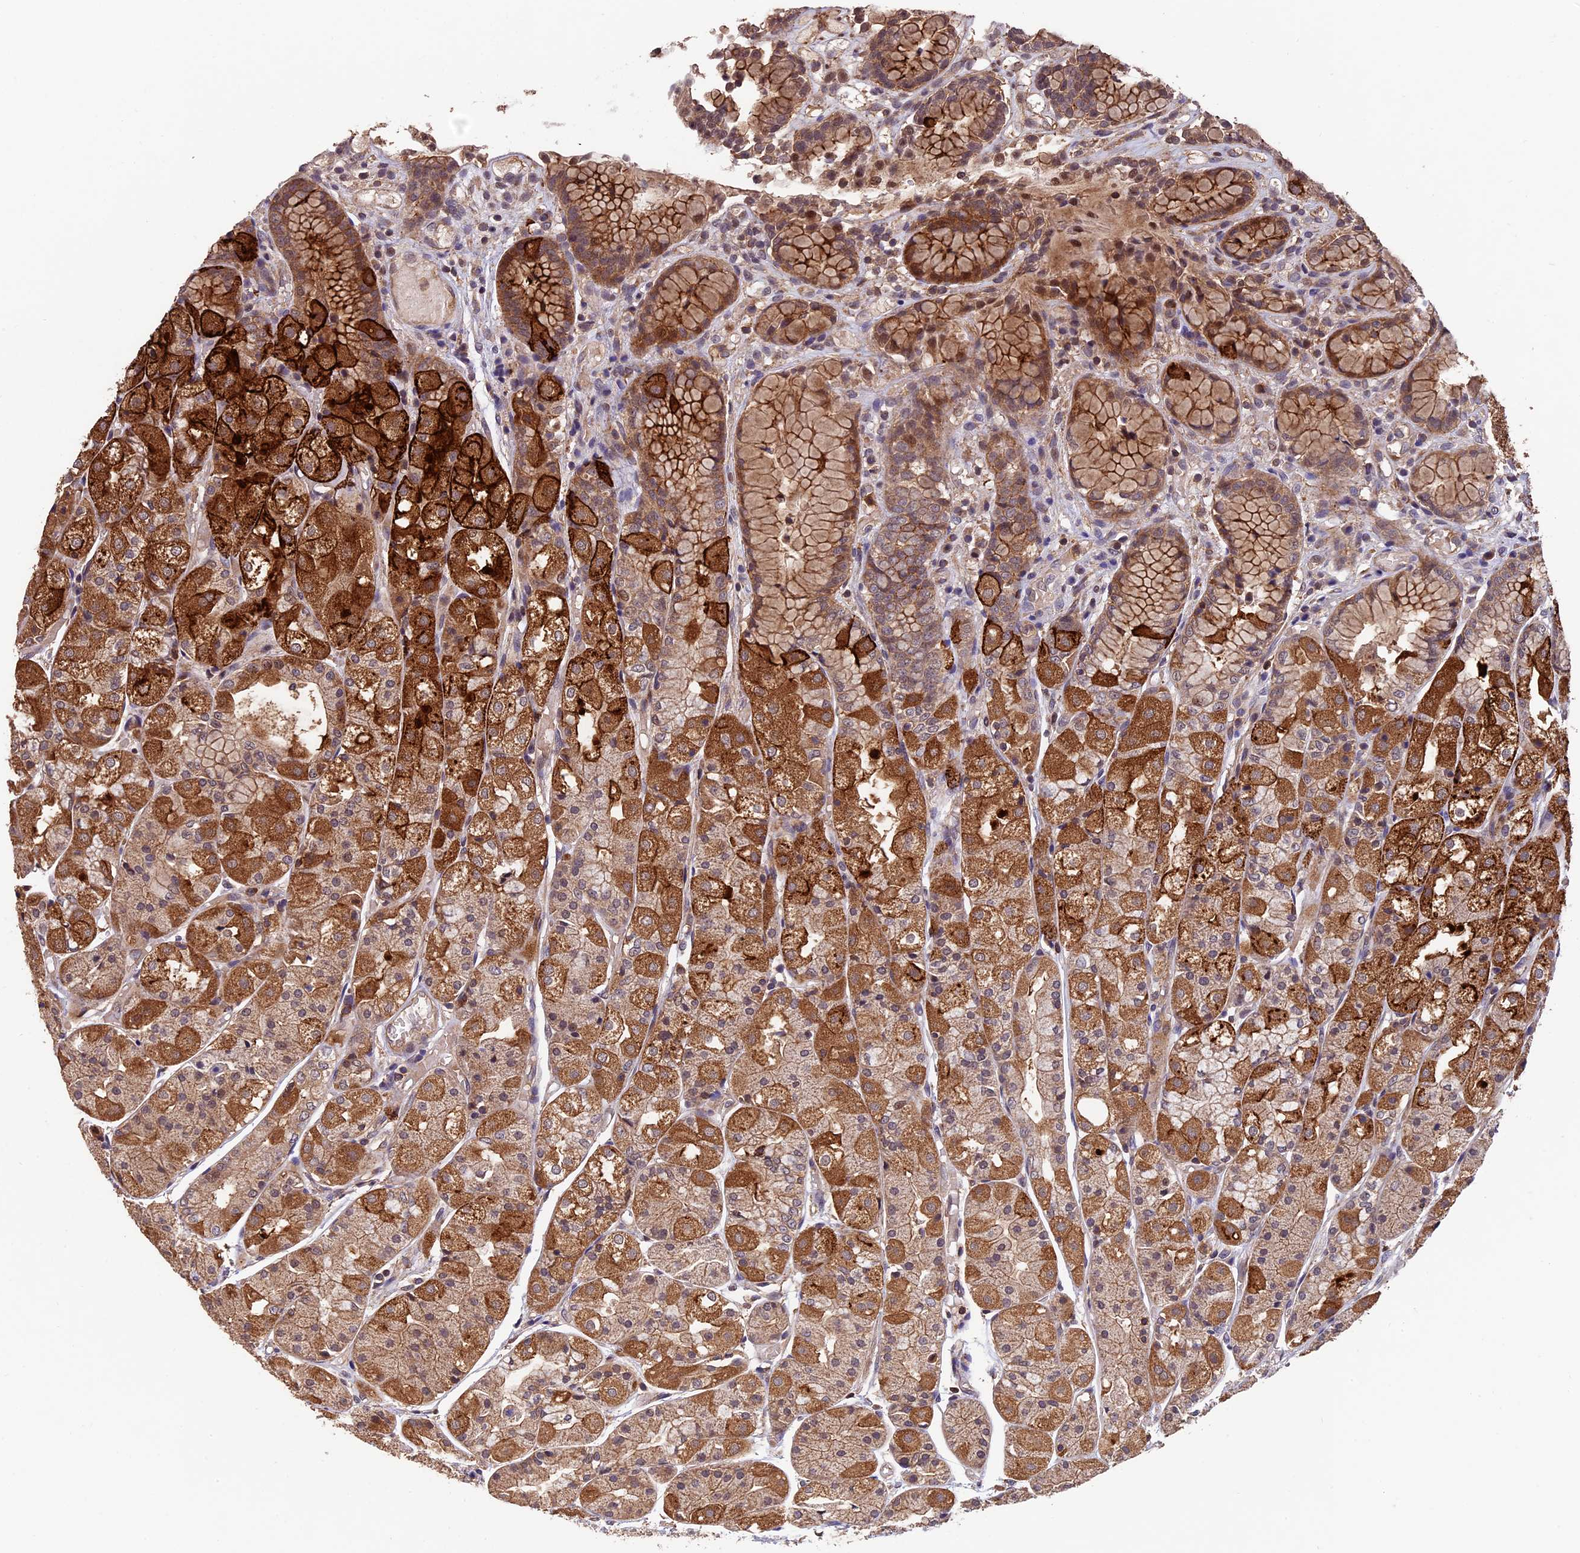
{"staining": {"intensity": "strong", "quantity": "25%-75%", "location": "cytoplasmic/membranous"}, "tissue": "stomach", "cell_type": "Glandular cells", "image_type": "normal", "snomed": [{"axis": "morphology", "description": "Normal tissue, NOS"}, {"axis": "topography", "description": "Stomach, upper"}], "caption": "The immunohistochemical stain highlights strong cytoplasmic/membranous expression in glandular cells of benign stomach.", "gene": "PKD2L2", "patient": {"sex": "male", "age": 72}}